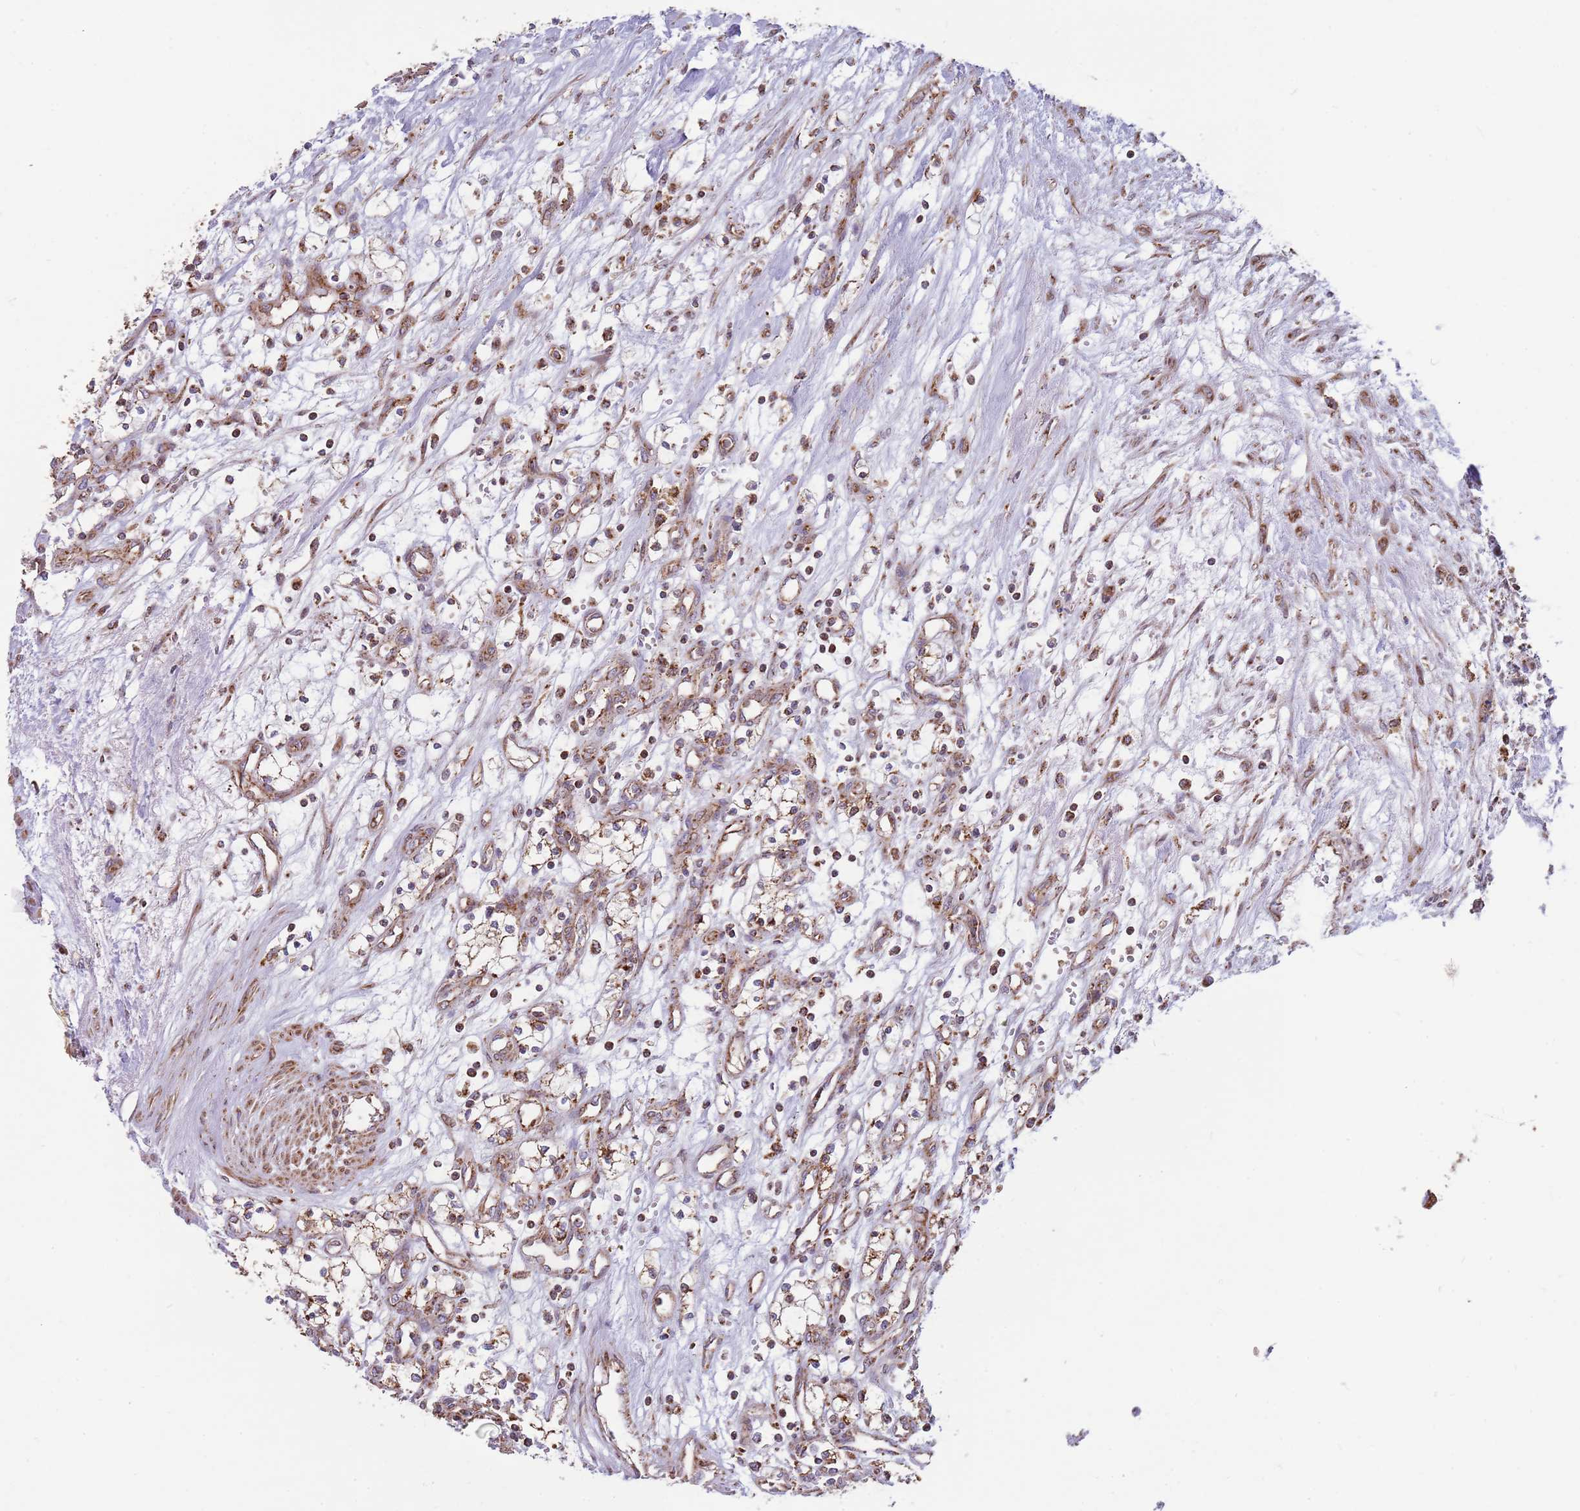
{"staining": {"intensity": "moderate", "quantity": "25%-75%", "location": "cytoplasmic/membranous"}, "tissue": "renal cancer", "cell_type": "Tumor cells", "image_type": "cancer", "snomed": [{"axis": "morphology", "description": "Adenocarcinoma, NOS"}, {"axis": "topography", "description": "Kidney"}], "caption": "Moderate cytoplasmic/membranous staining for a protein is seen in about 25%-75% of tumor cells of renal cancer using immunohistochemistry.", "gene": "ATP5PD", "patient": {"sex": "male", "age": 59}}